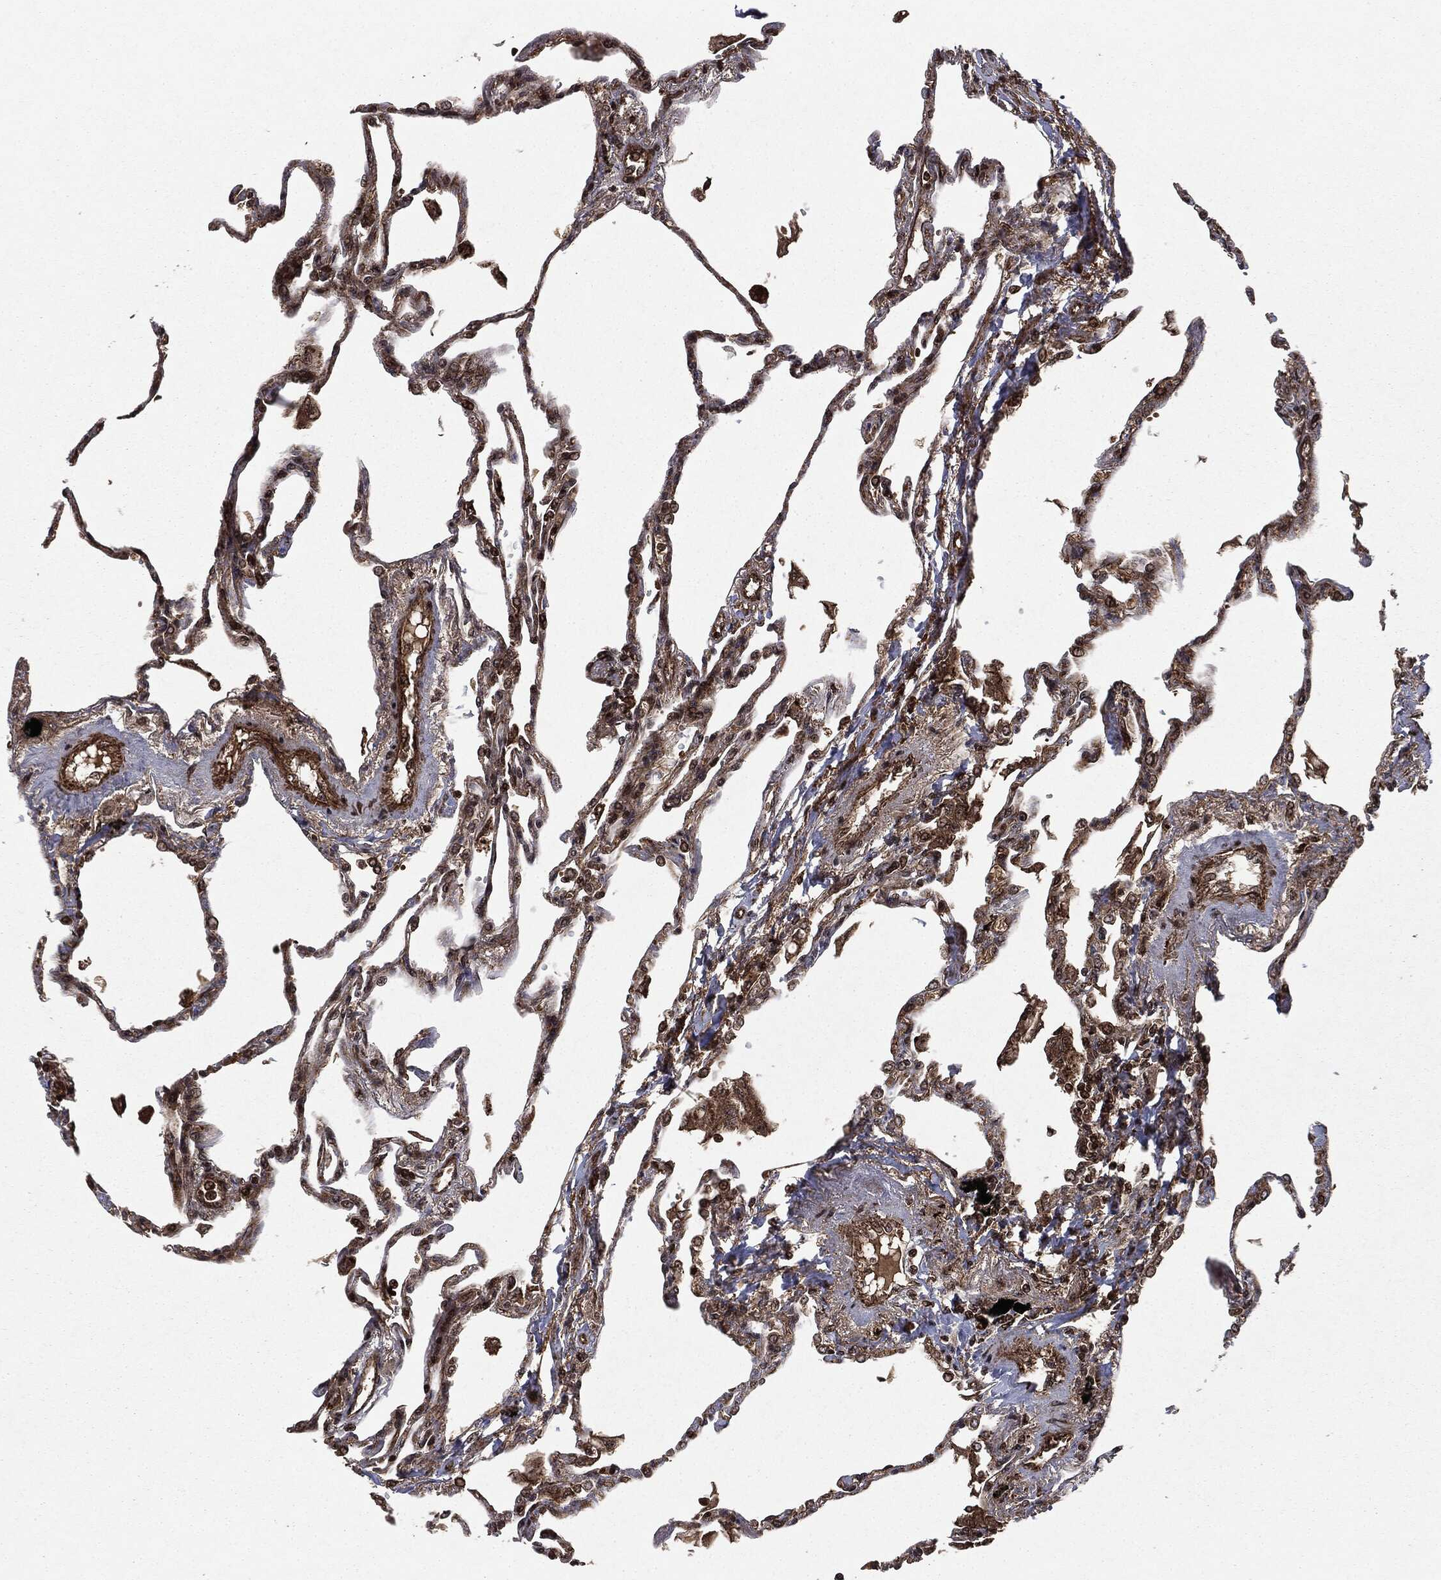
{"staining": {"intensity": "strong", "quantity": ">75%", "location": "cytoplasmic/membranous,nuclear"}, "tissue": "lung", "cell_type": "Alveolar cells", "image_type": "normal", "snomed": [{"axis": "morphology", "description": "Normal tissue, NOS"}, {"axis": "topography", "description": "Lung"}], "caption": "Strong cytoplasmic/membranous,nuclear expression is present in approximately >75% of alveolar cells in normal lung.", "gene": "CARD6", "patient": {"sex": "male", "age": 78}}